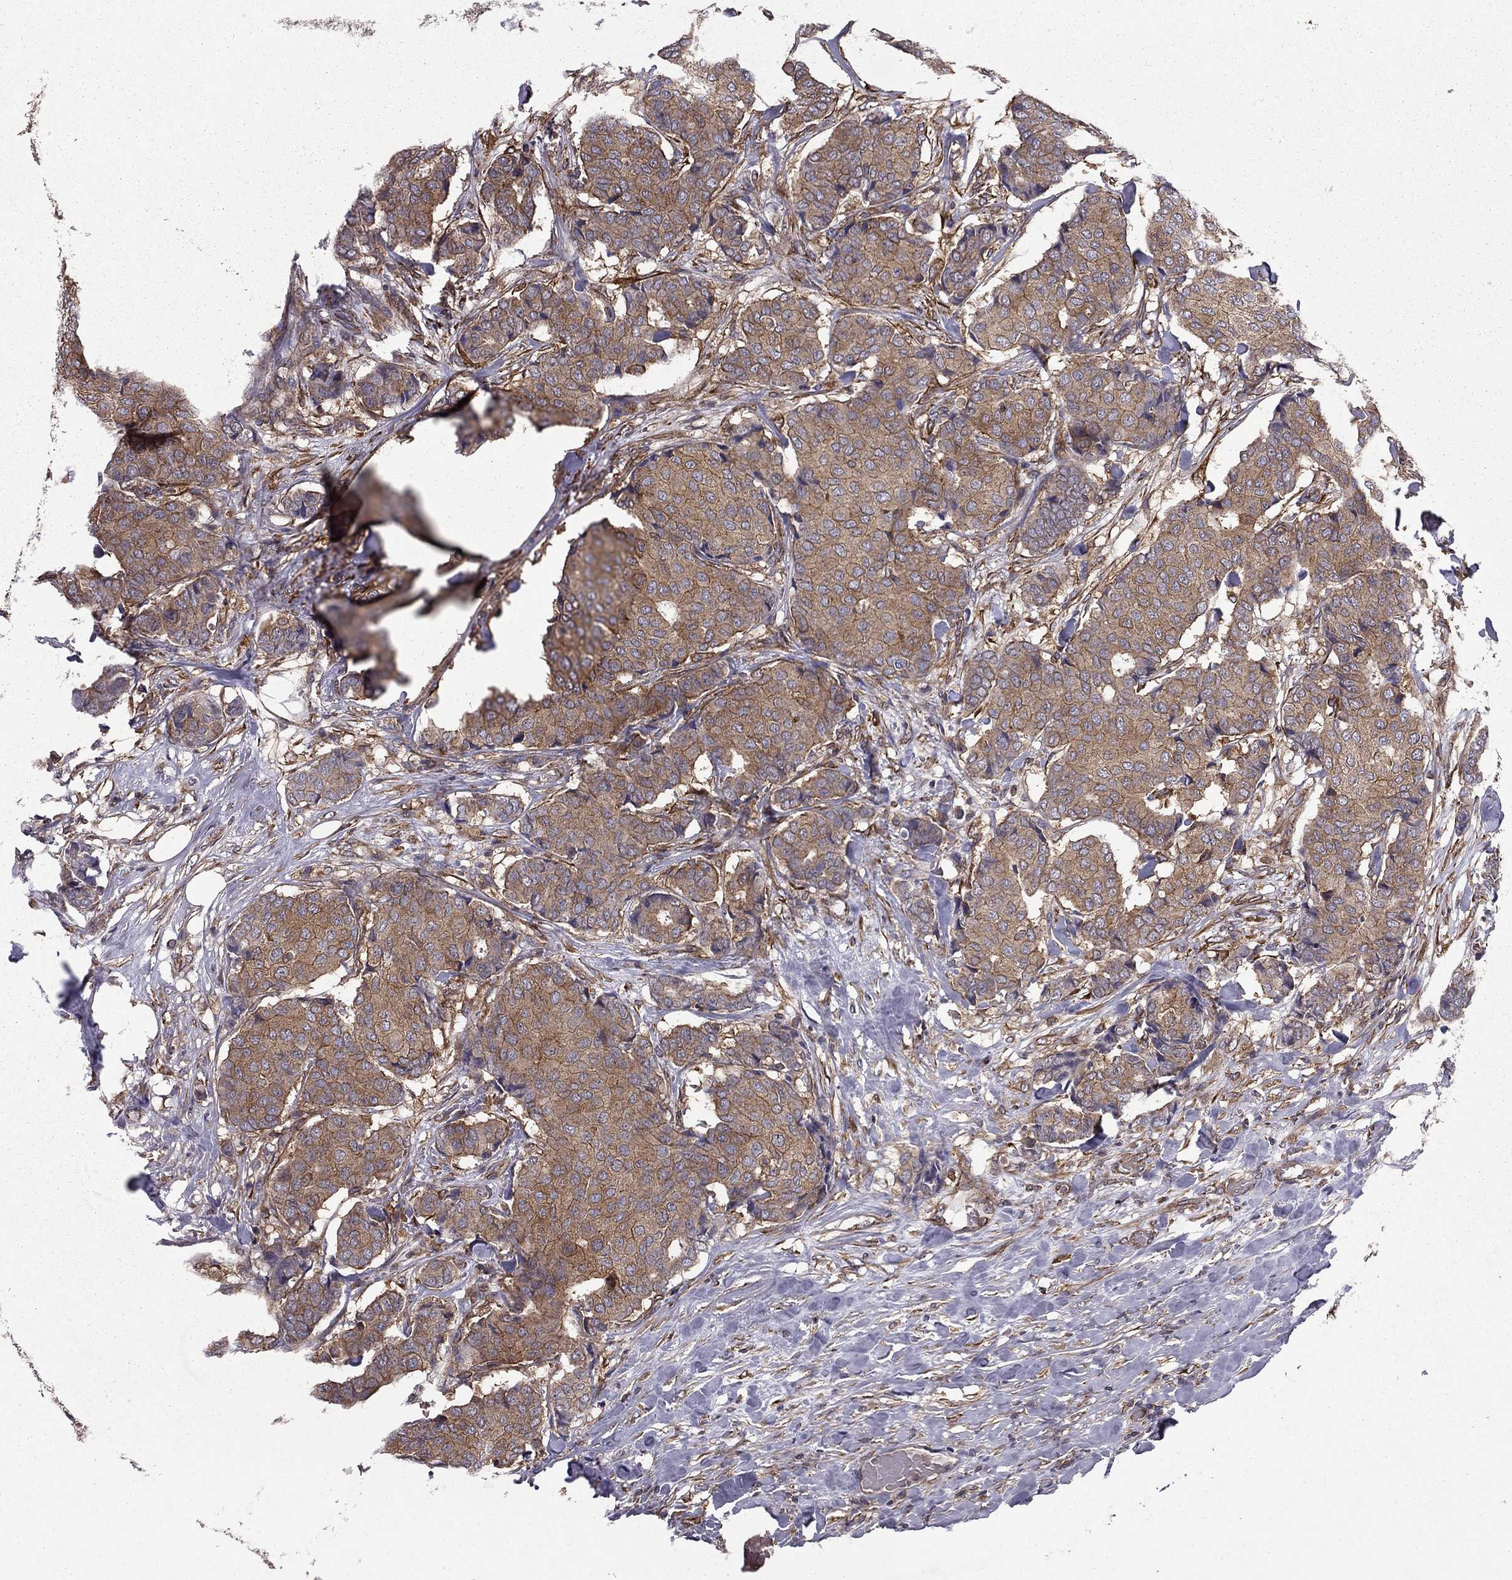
{"staining": {"intensity": "moderate", "quantity": ">75%", "location": "cytoplasmic/membranous"}, "tissue": "breast cancer", "cell_type": "Tumor cells", "image_type": "cancer", "snomed": [{"axis": "morphology", "description": "Duct carcinoma"}, {"axis": "topography", "description": "Breast"}], "caption": "Tumor cells display moderate cytoplasmic/membranous positivity in about >75% of cells in breast cancer (invasive ductal carcinoma). (Brightfield microscopy of DAB IHC at high magnification).", "gene": "SHMT1", "patient": {"sex": "female", "age": 75}}